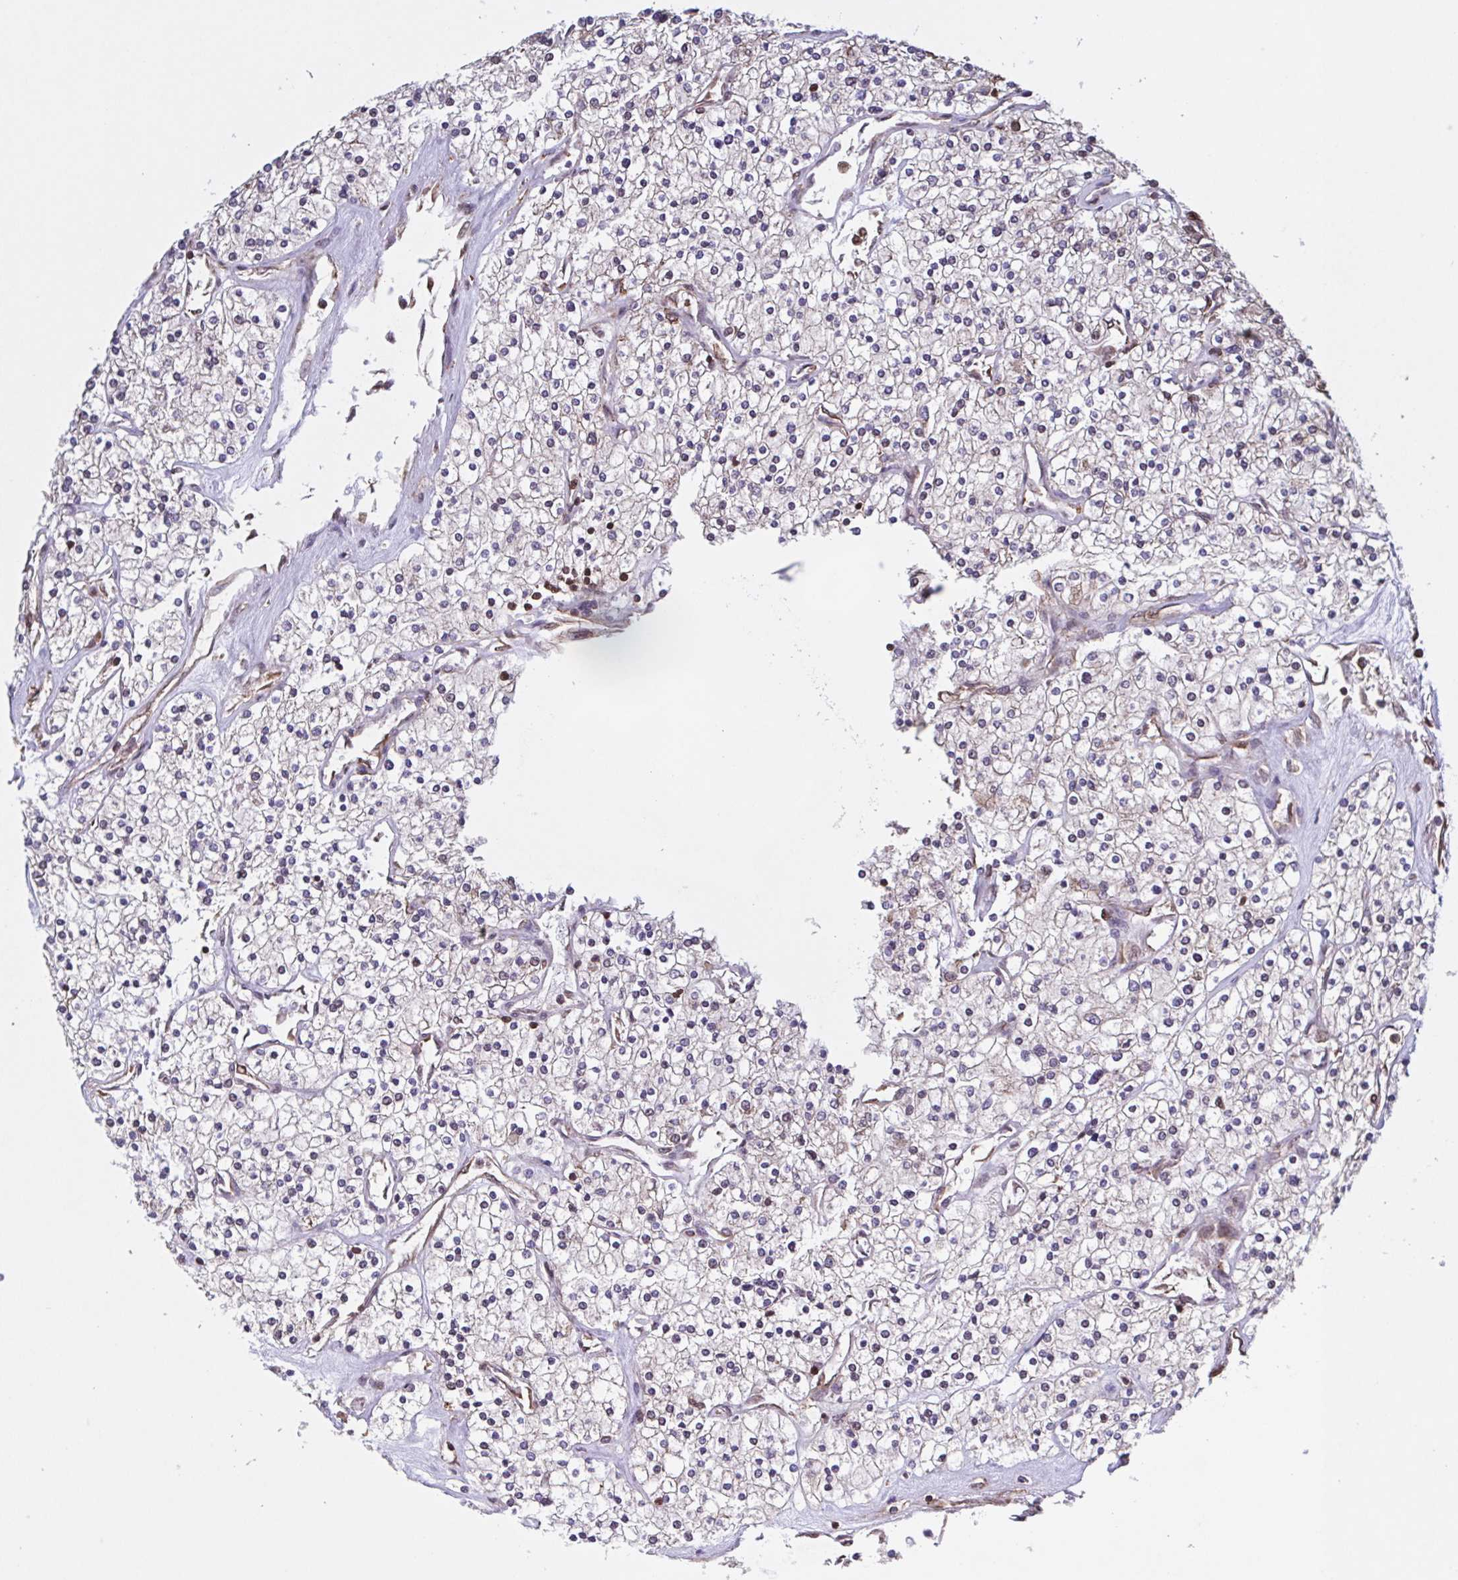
{"staining": {"intensity": "negative", "quantity": "none", "location": "none"}, "tissue": "renal cancer", "cell_type": "Tumor cells", "image_type": "cancer", "snomed": [{"axis": "morphology", "description": "Adenocarcinoma, NOS"}, {"axis": "topography", "description": "Kidney"}], "caption": "Human renal cancer (adenocarcinoma) stained for a protein using immunohistochemistry exhibits no positivity in tumor cells.", "gene": "SEC63", "patient": {"sex": "male", "age": 80}}